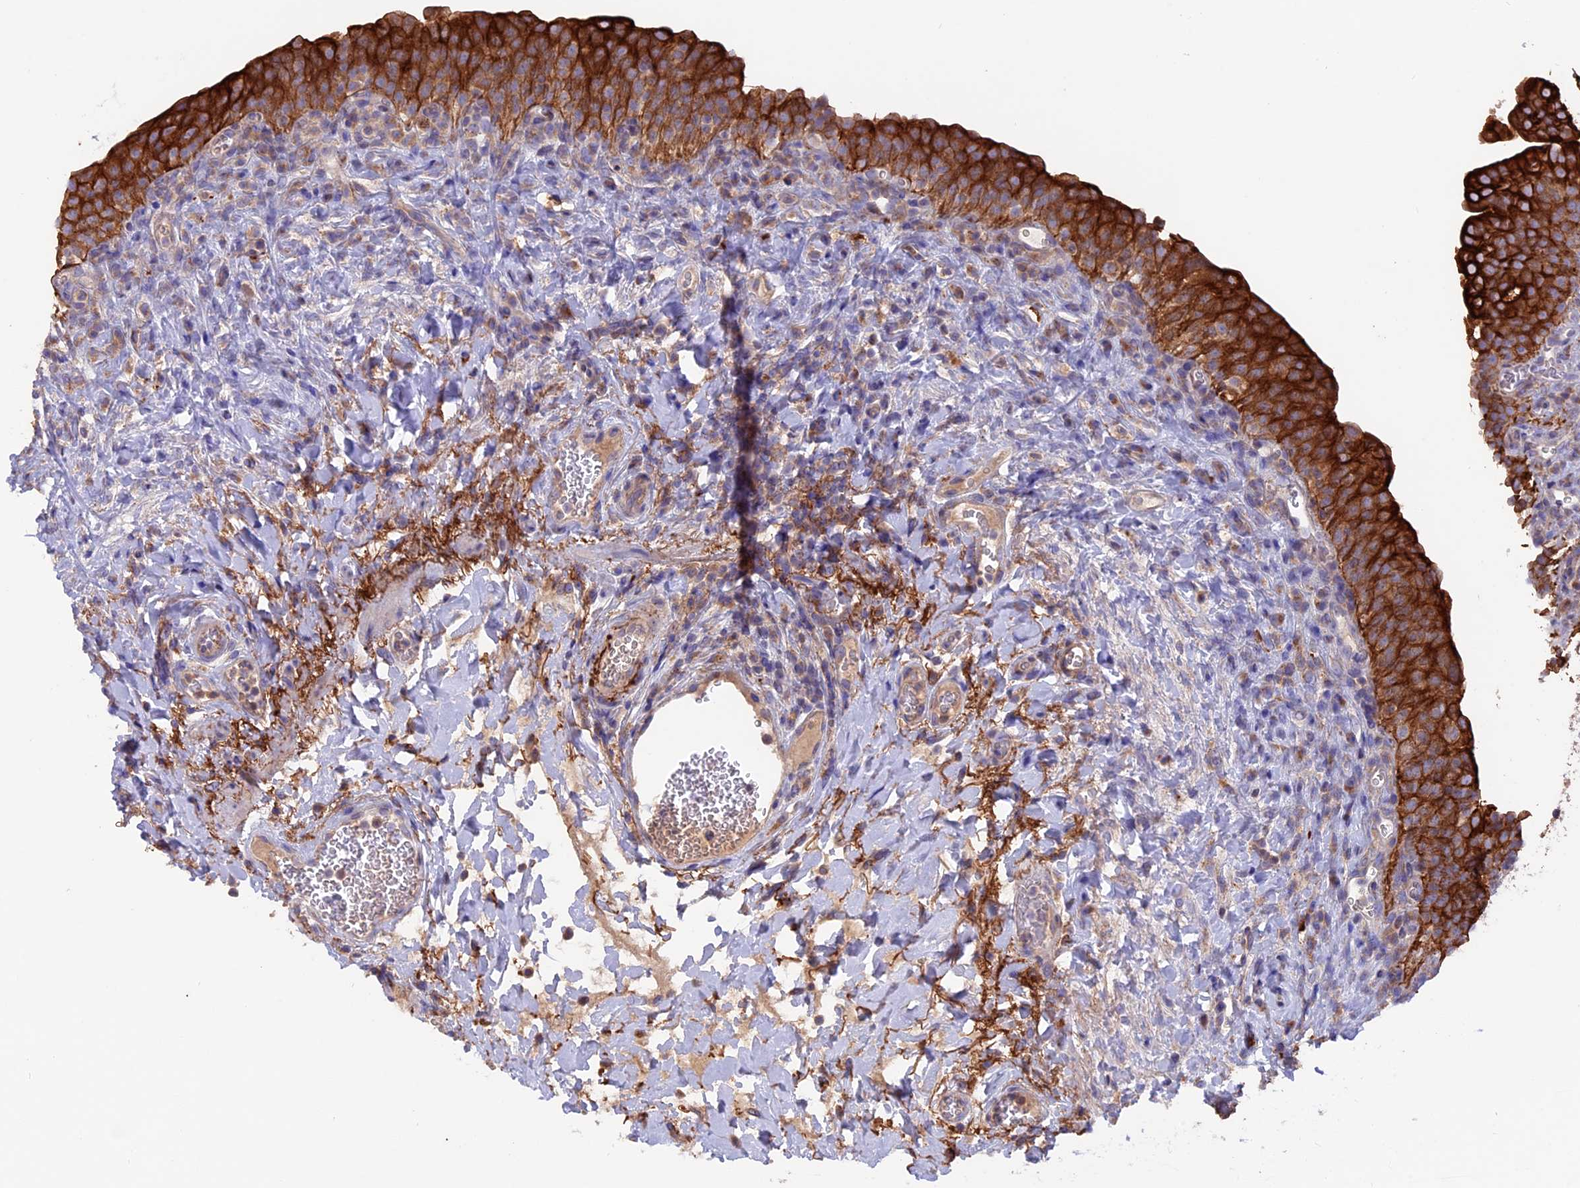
{"staining": {"intensity": "strong", "quantity": ">75%", "location": "cytoplasmic/membranous"}, "tissue": "urinary bladder", "cell_type": "Urothelial cells", "image_type": "normal", "snomed": [{"axis": "morphology", "description": "Normal tissue, NOS"}, {"axis": "morphology", "description": "Inflammation, NOS"}, {"axis": "topography", "description": "Urinary bladder"}], "caption": "This histopathology image exhibits IHC staining of benign urinary bladder, with high strong cytoplasmic/membranous expression in approximately >75% of urothelial cells.", "gene": "PTPN9", "patient": {"sex": "male", "age": 64}}